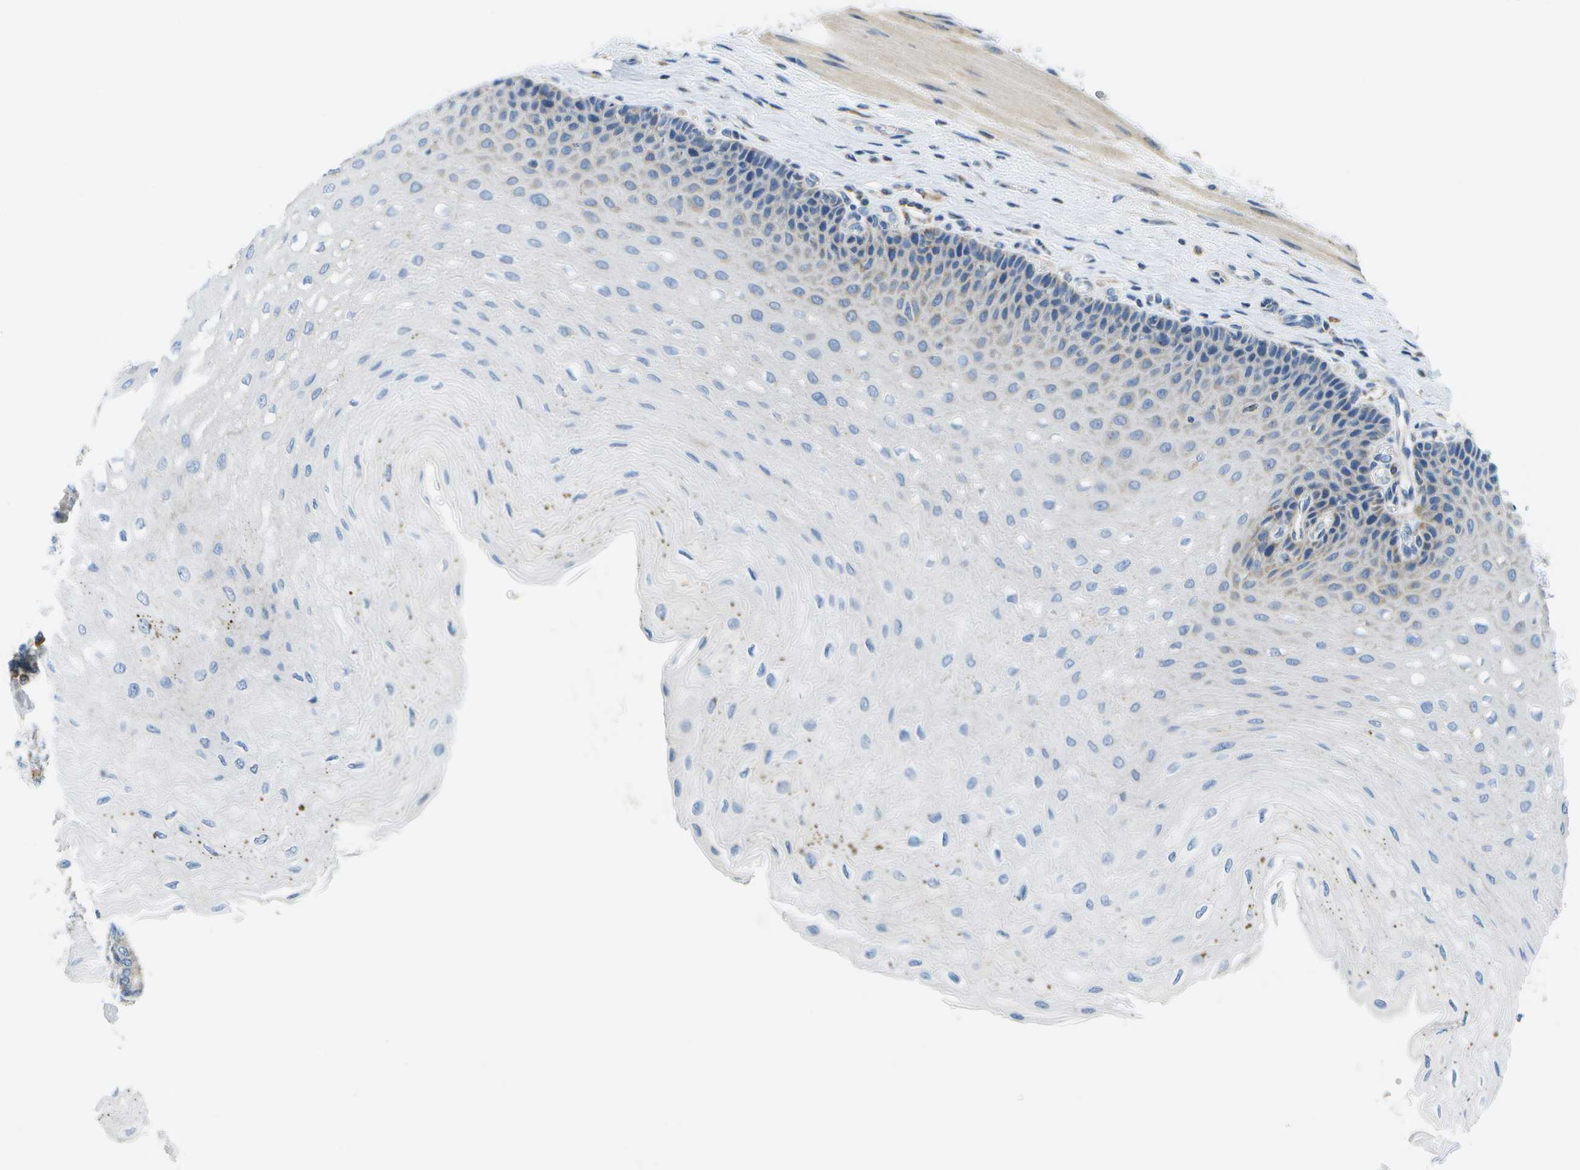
{"staining": {"intensity": "negative", "quantity": "none", "location": "none"}, "tissue": "esophagus", "cell_type": "Squamous epithelial cells", "image_type": "normal", "snomed": [{"axis": "morphology", "description": "Normal tissue, NOS"}, {"axis": "topography", "description": "Esophagus"}], "caption": "Immunohistochemistry photomicrograph of normal esophagus: esophagus stained with DAB displays no significant protein staining in squamous epithelial cells.", "gene": "PTGIS", "patient": {"sex": "female", "age": 72}}